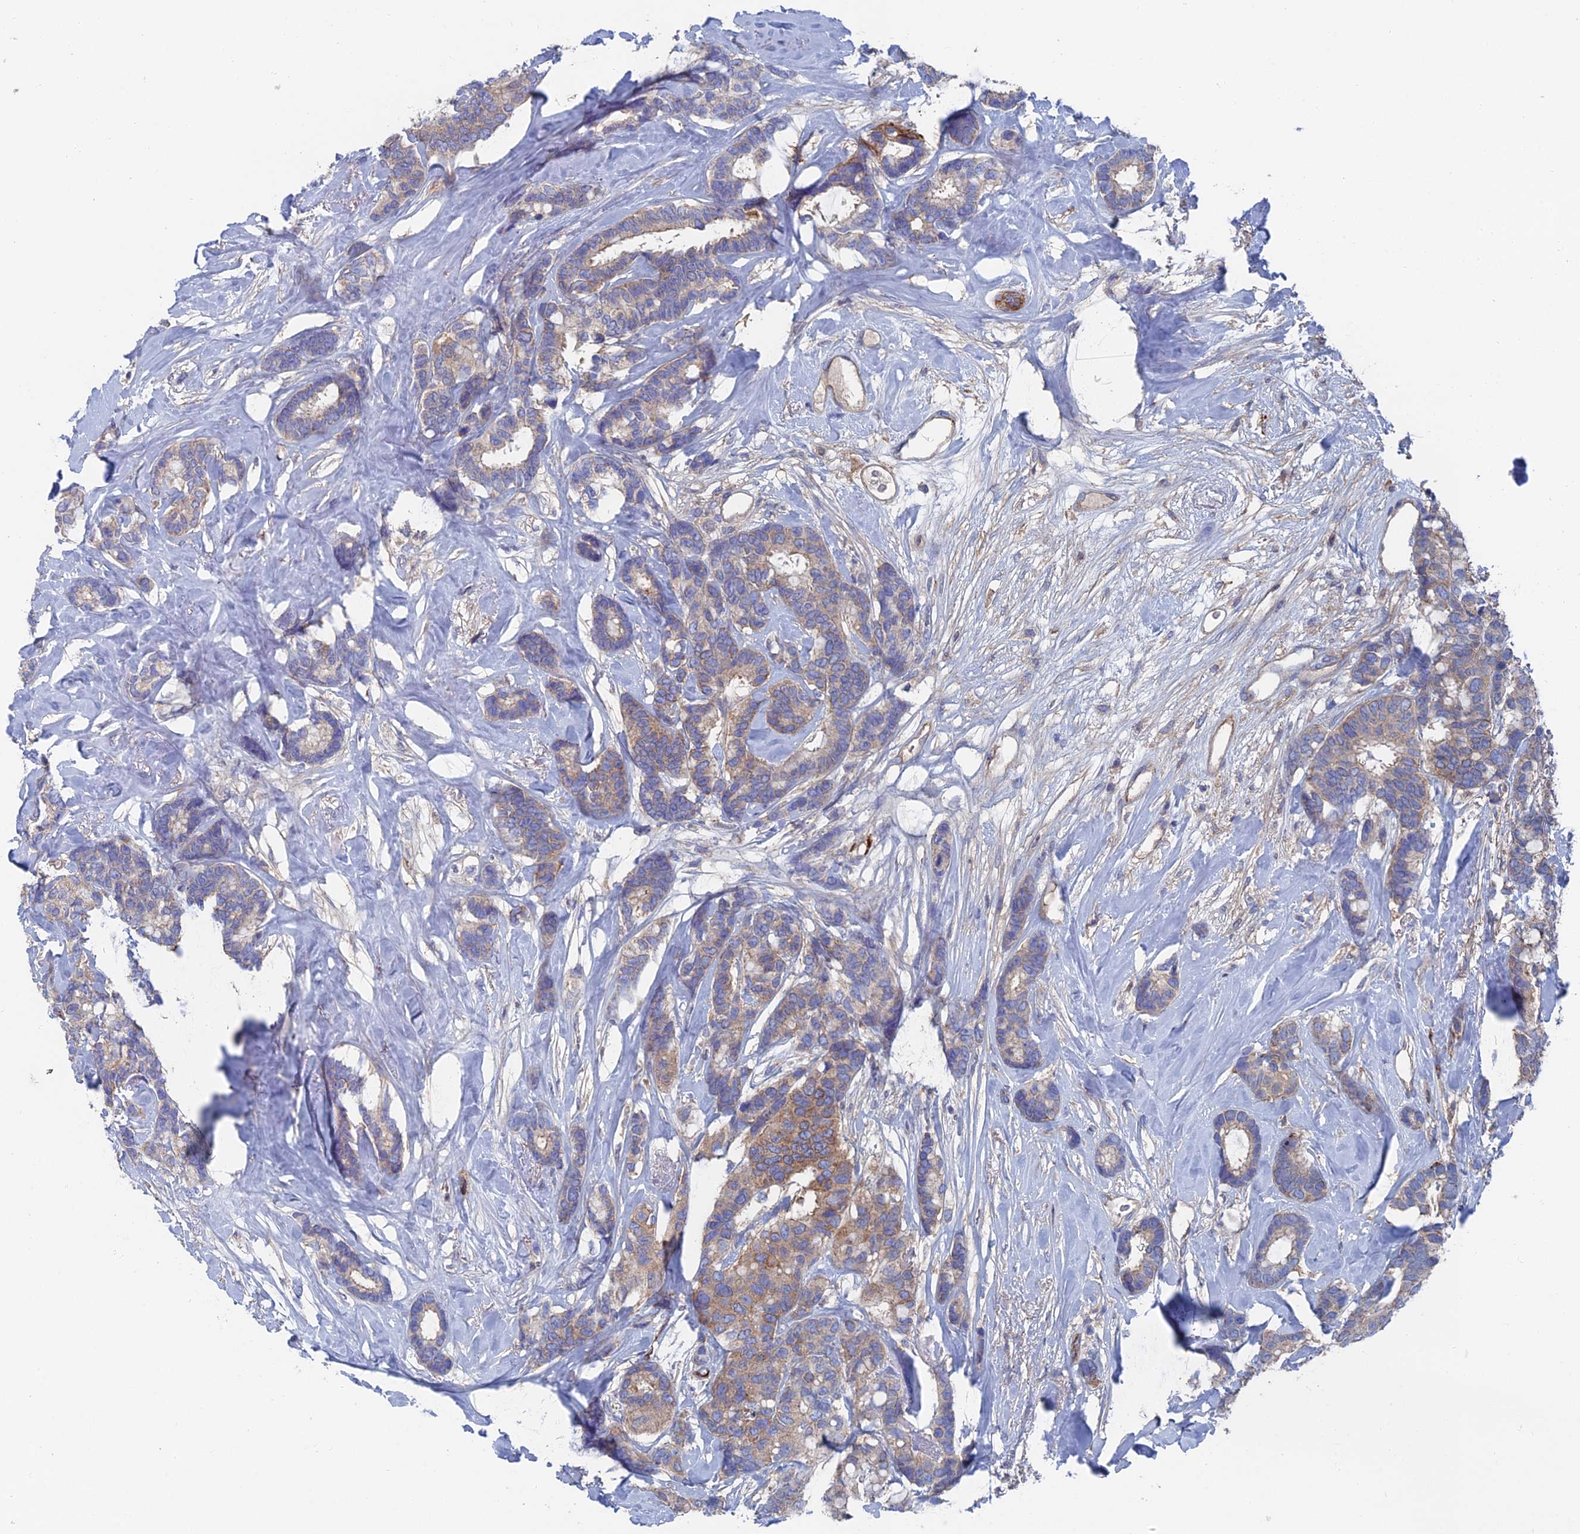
{"staining": {"intensity": "moderate", "quantity": "25%-75%", "location": "cytoplasmic/membranous"}, "tissue": "breast cancer", "cell_type": "Tumor cells", "image_type": "cancer", "snomed": [{"axis": "morphology", "description": "Duct carcinoma"}, {"axis": "topography", "description": "Breast"}], "caption": "Protein expression by IHC demonstrates moderate cytoplasmic/membranous positivity in approximately 25%-75% of tumor cells in breast intraductal carcinoma.", "gene": "SNX11", "patient": {"sex": "female", "age": 87}}